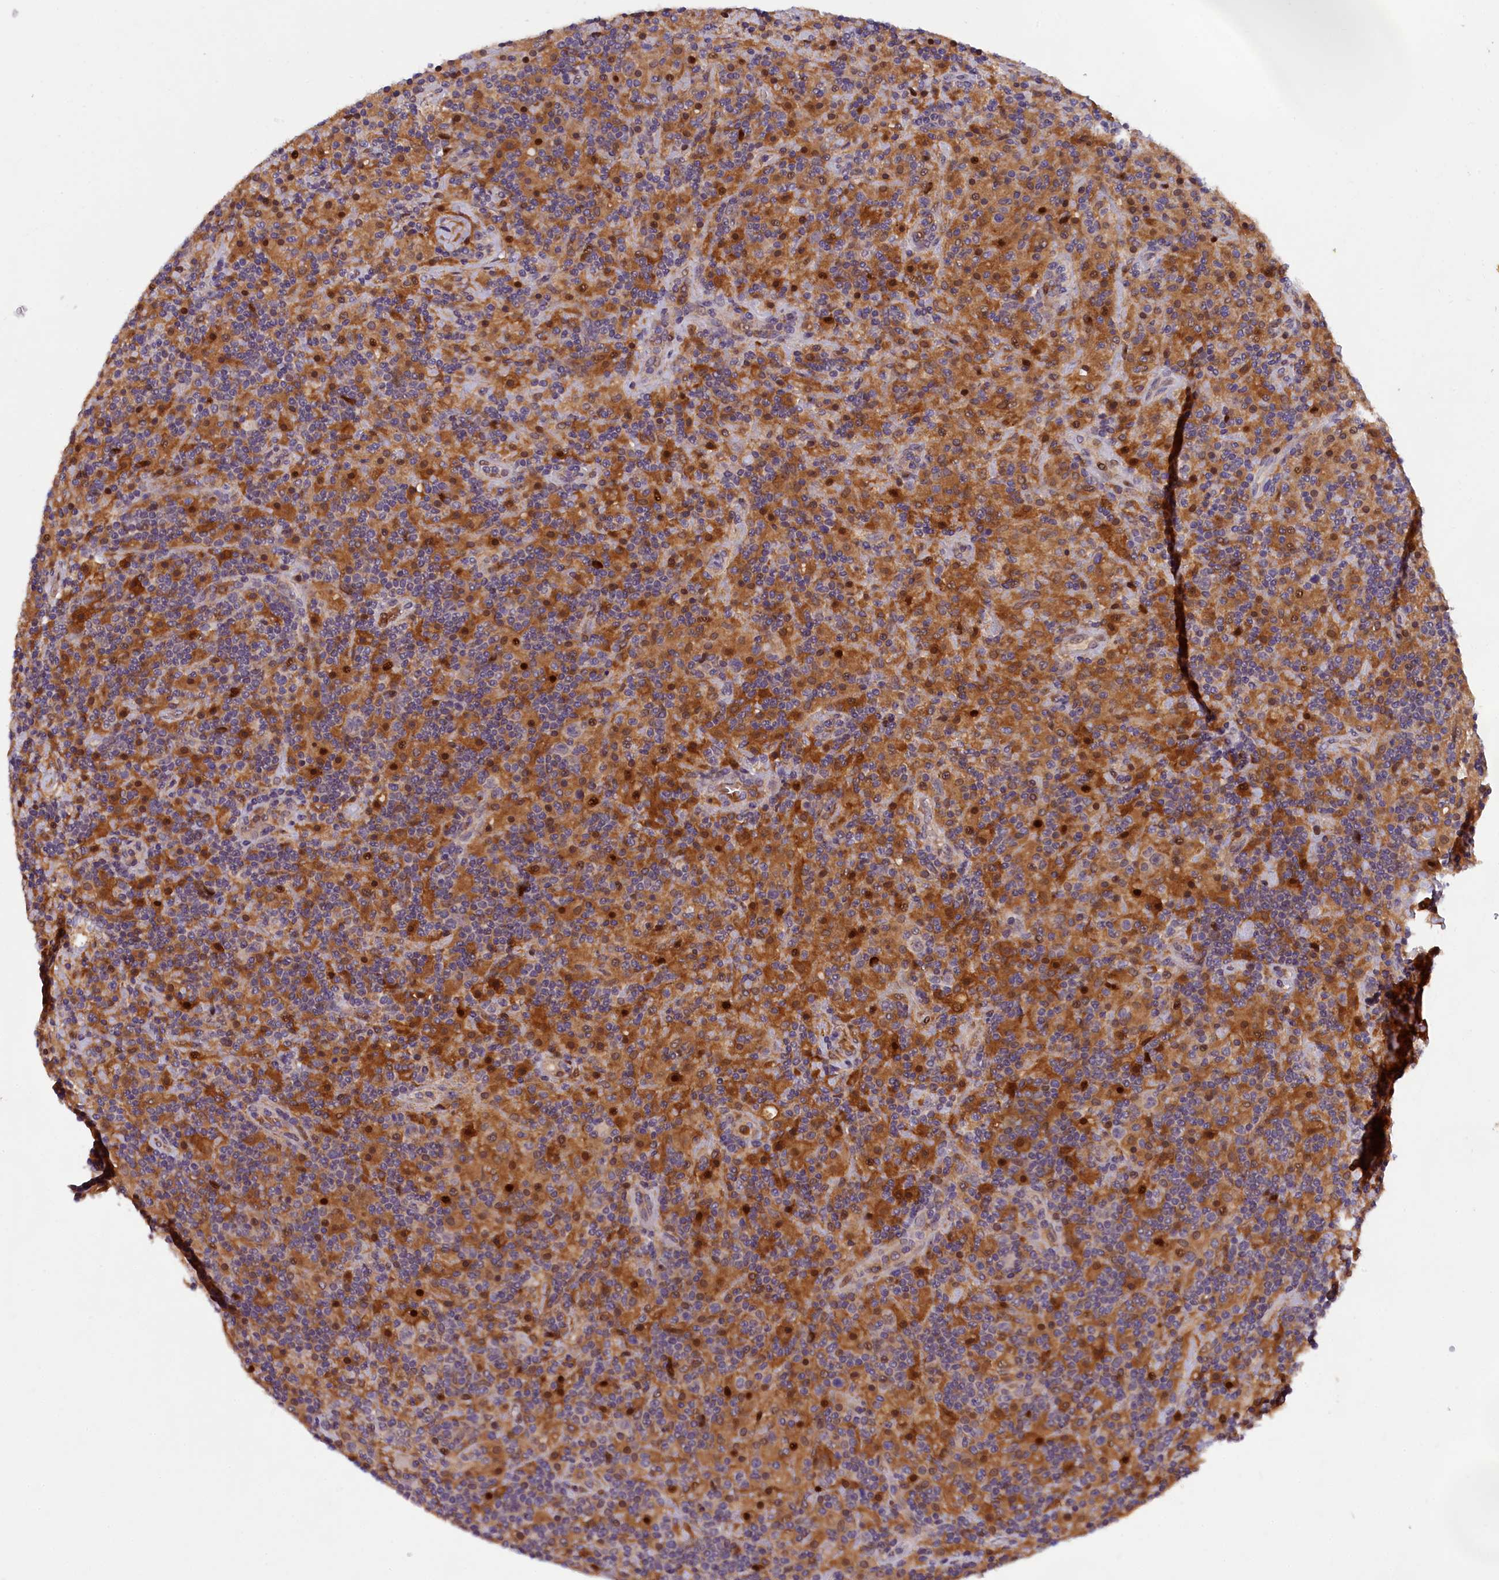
{"staining": {"intensity": "weak", "quantity": "25%-75%", "location": "cytoplasmic/membranous"}, "tissue": "lymphoma", "cell_type": "Tumor cells", "image_type": "cancer", "snomed": [{"axis": "morphology", "description": "Hodgkin's disease, NOS"}, {"axis": "topography", "description": "Lymph node"}], "caption": "Protein expression analysis of Hodgkin's disease displays weak cytoplasmic/membranous positivity in approximately 25%-75% of tumor cells.", "gene": "NAIP", "patient": {"sex": "male", "age": 70}}